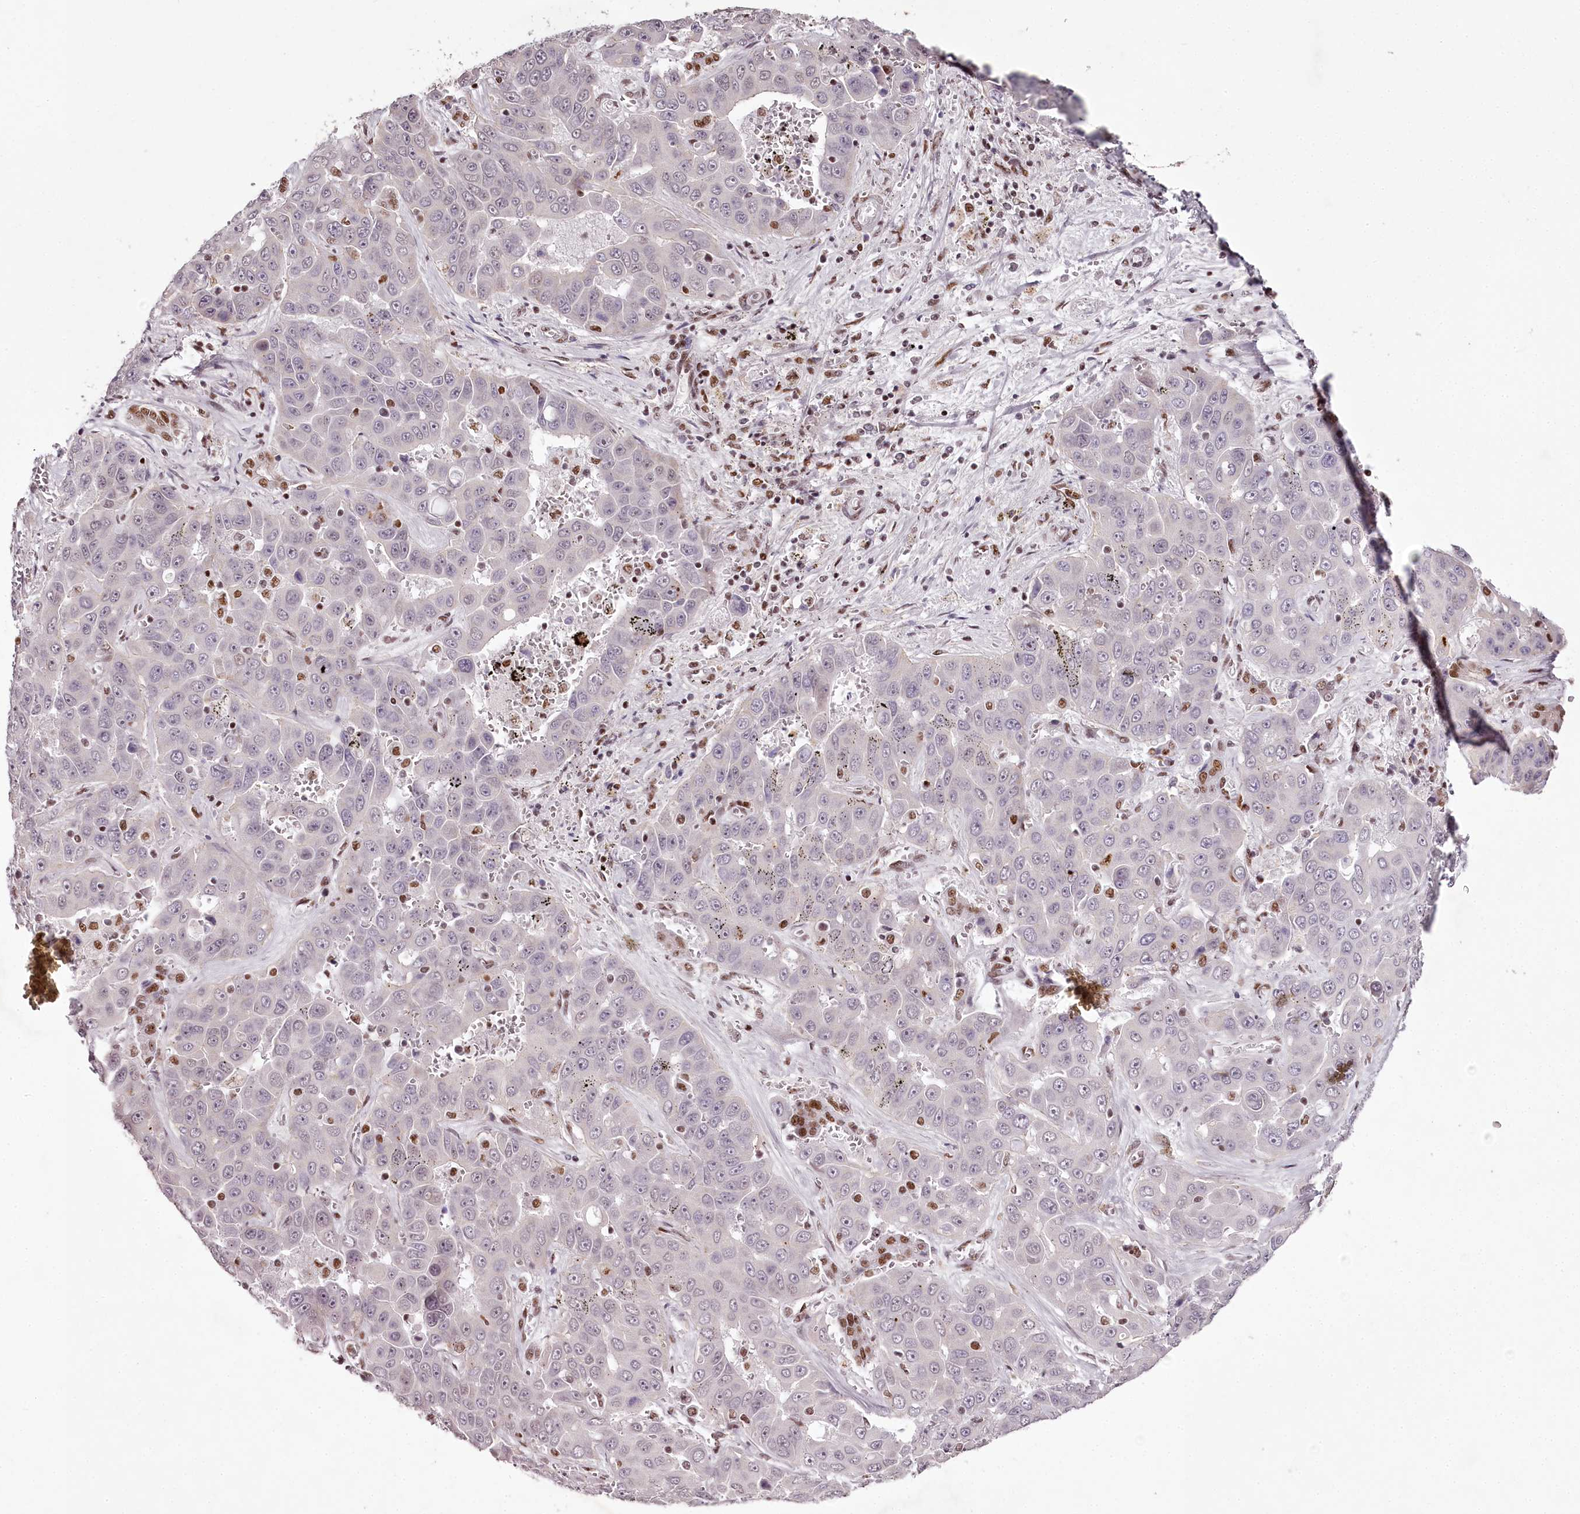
{"staining": {"intensity": "negative", "quantity": "none", "location": "none"}, "tissue": "liver cancer", "cell_type": "Tumor cells", "image_type": "cancer", "snomed": [{"axis": "morphology", "description": "Cholangiocarcinoma"}, {"axis": "topography", "description": "Liver"}], "caption": "Cholangiocarcinoma (liver) was stained to show a protein in brown. There is no significant staining in tumor cells.", "gene": "PSPC1", "patient": {"sex": "female", "age": 52}}